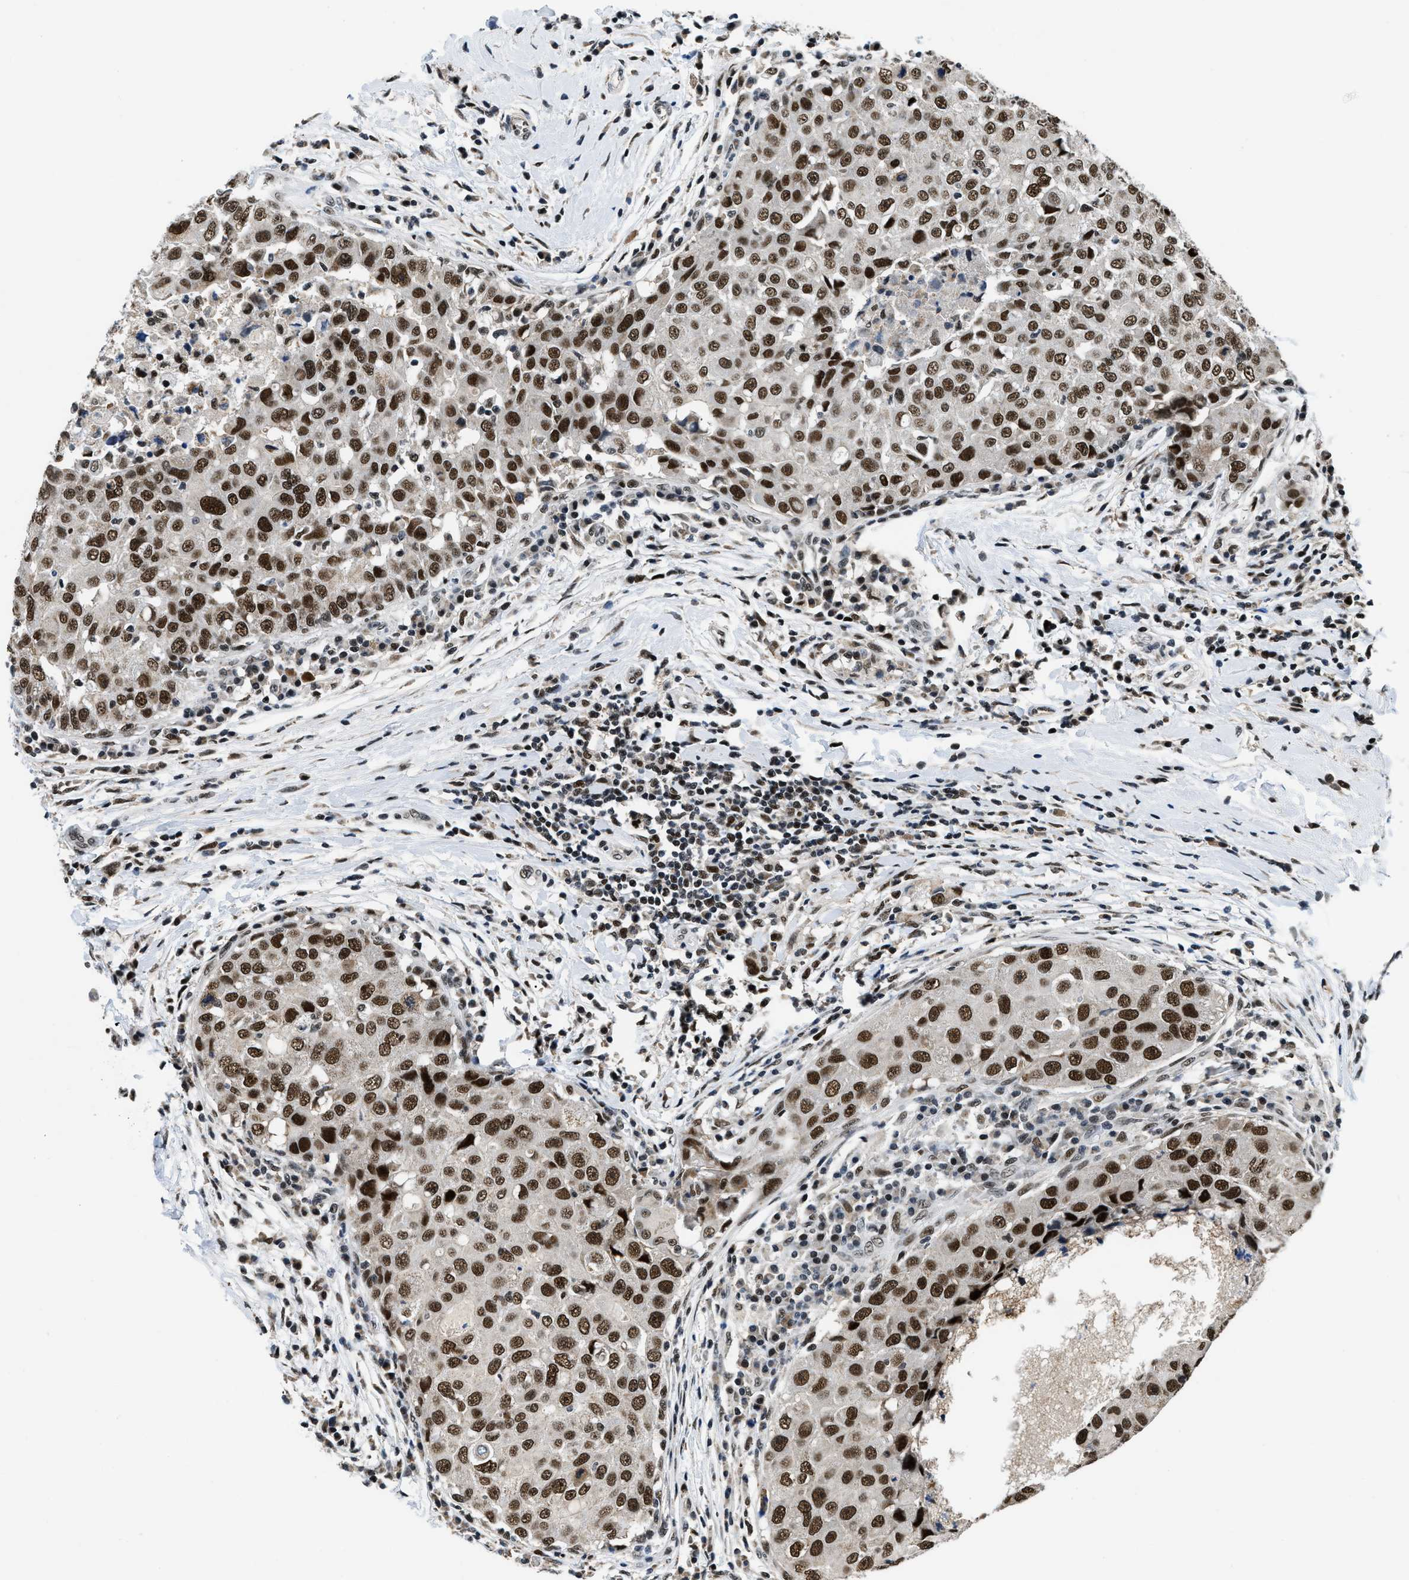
{"staining": {"intensity": "strong", "quantity": ">75%", "location": "nuclear"}, "tissue": "breast cancer", "cell_type": "Tumor cells", "image_type": "cancer", "snomed": [{"axis": "morphology", "description": "Duct carcinoma"}, {"axis": "topography", "description": "Breast"}], "caption": "Protein staining reveals strong nuclear expression in about >75% of tumor cells in breast cancer (invasive ductal carcinoma).", "gene": "KDM3B", "patient": {"sex": "female", "age": 27}}